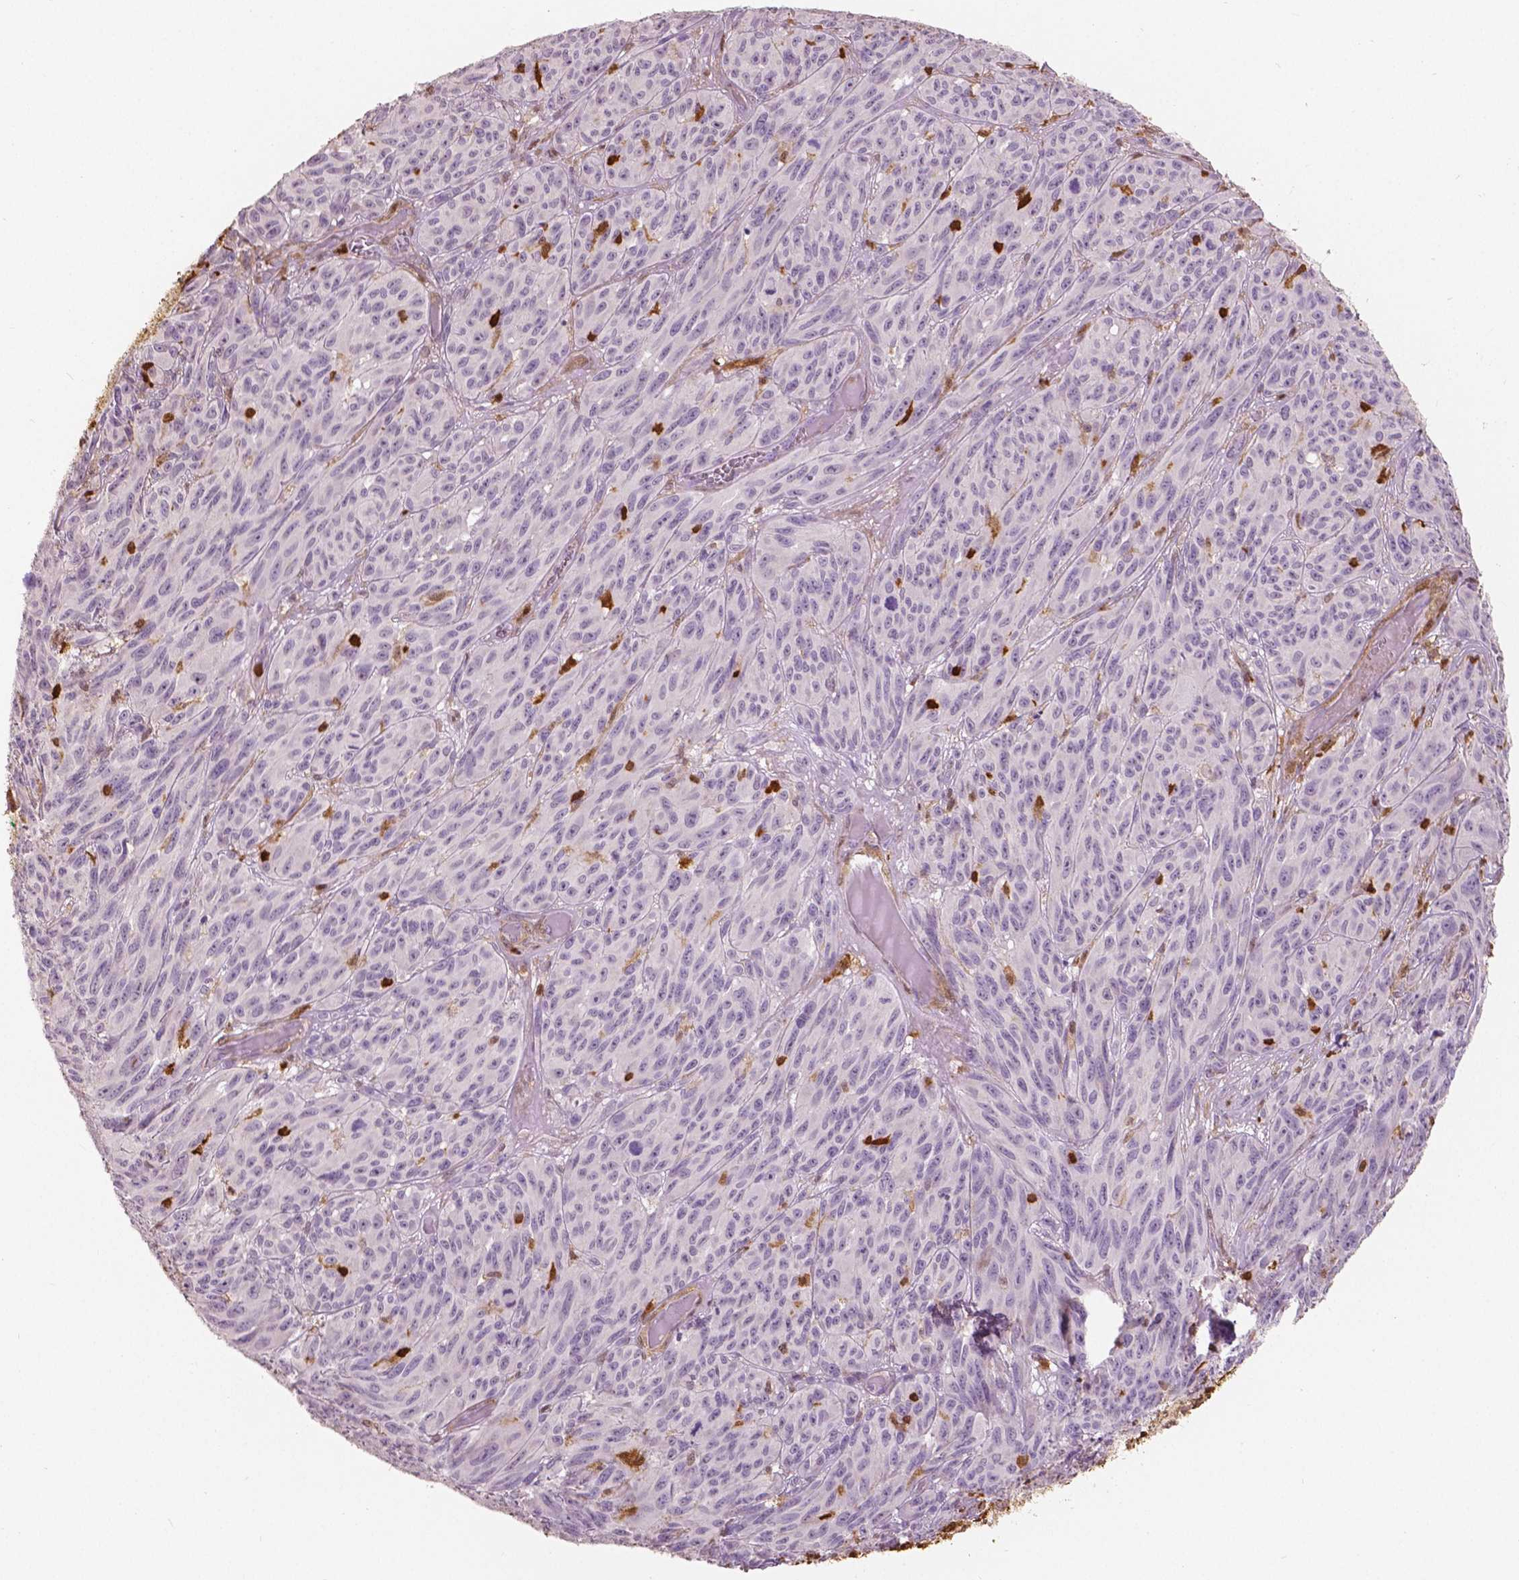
{"staining": {"intensity": "negative", "quantity": "none", "location": "none"}, "tissue": "melanoma", "cell_type": "Tumor cells", "image_type": "cancer", "snomed": [{"axis": "morphology", "description": "Malignant melanoma, NOS"}, {"axis": "topography", "description": "Vulva, labia, clitoris and Bartholin´s gland, NO"}], "caption": "Micrograph shows no significant protein staining in tumor cells of melanoma.", "gene": "S100A4", "patient": {"sex": "female", "age": 75}}